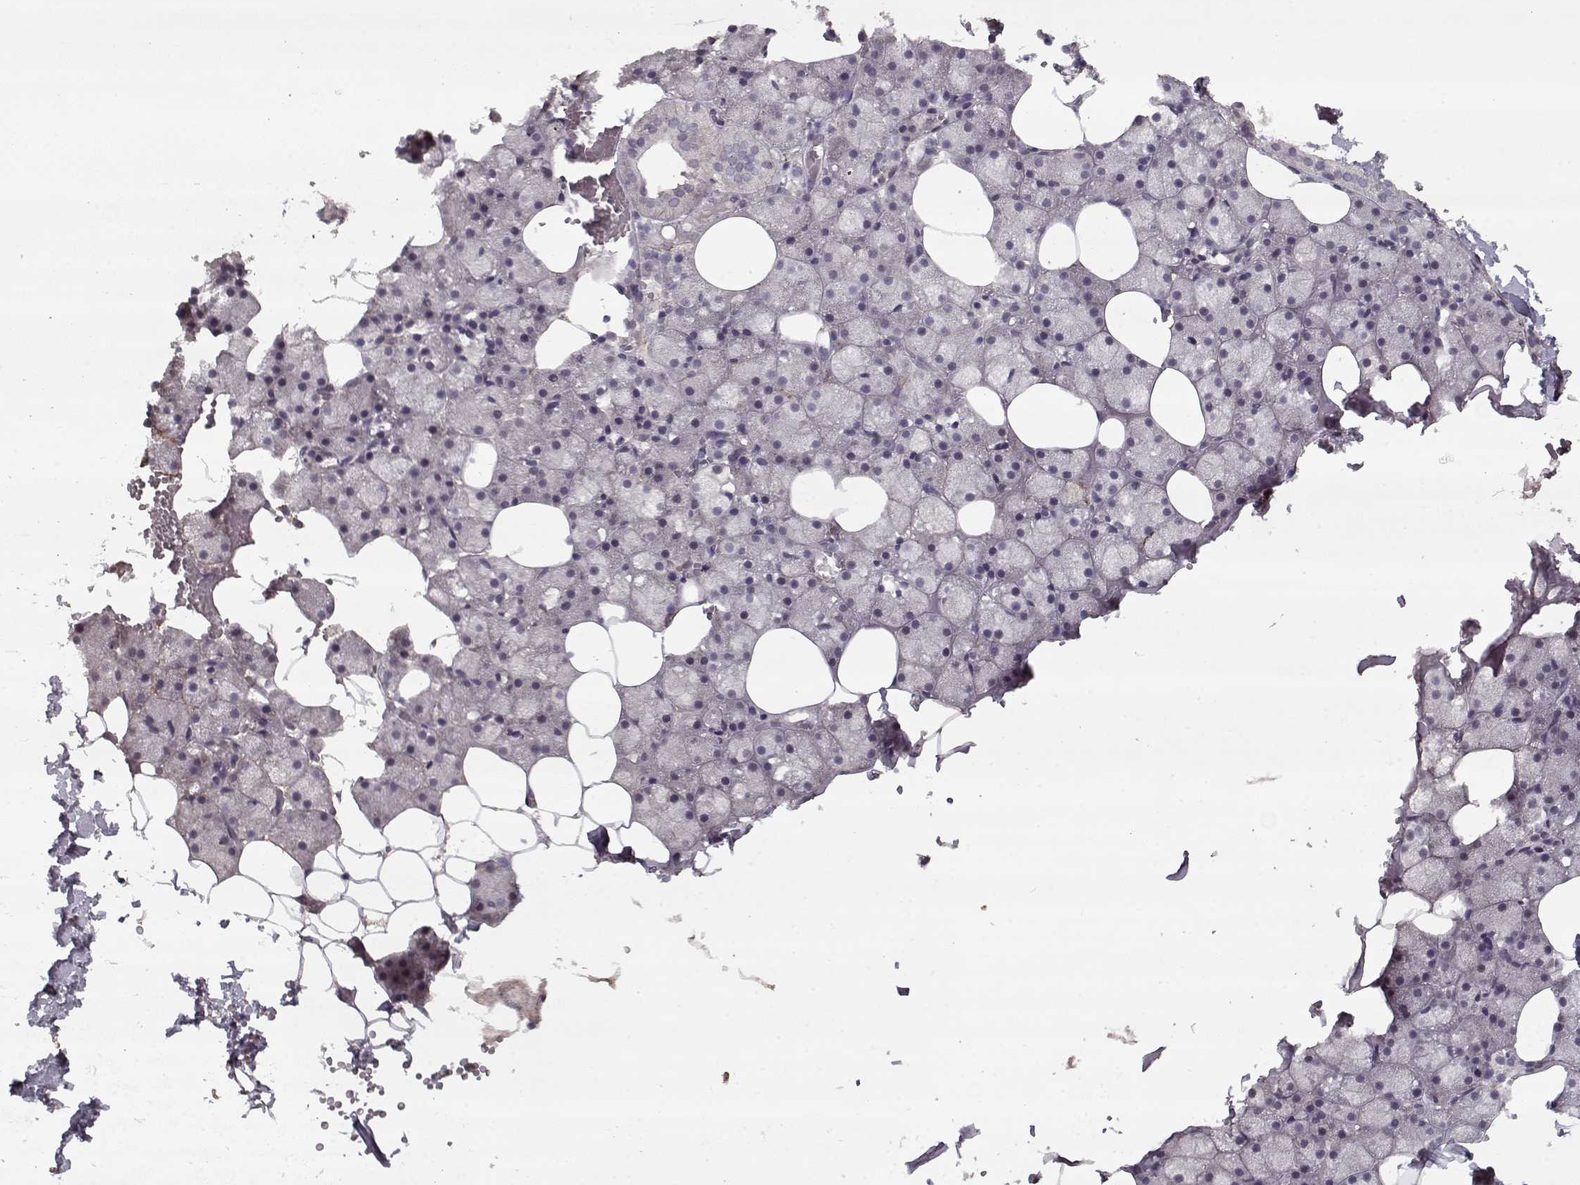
{"staining": {"intensity": "negative", "quantity": "none", "location": "none"}, "tissue": "salivary gland", "cell_type": "Glandular cells", "image_type": "normal", "snomed": [{"axis": "morphology", "description": "Normal tissue, NOS"}, {"axis": "topography", "description": "Salivary gland"}], "caption": "A photomicrograph of human salivary gland is negative for staining in glandular cells. (DAB (3,3'-diaminobenzidine) immunohistochemistry, high magnification).", "gene": "LAMA2", "patient": {"sex": "male", "age": 38}}